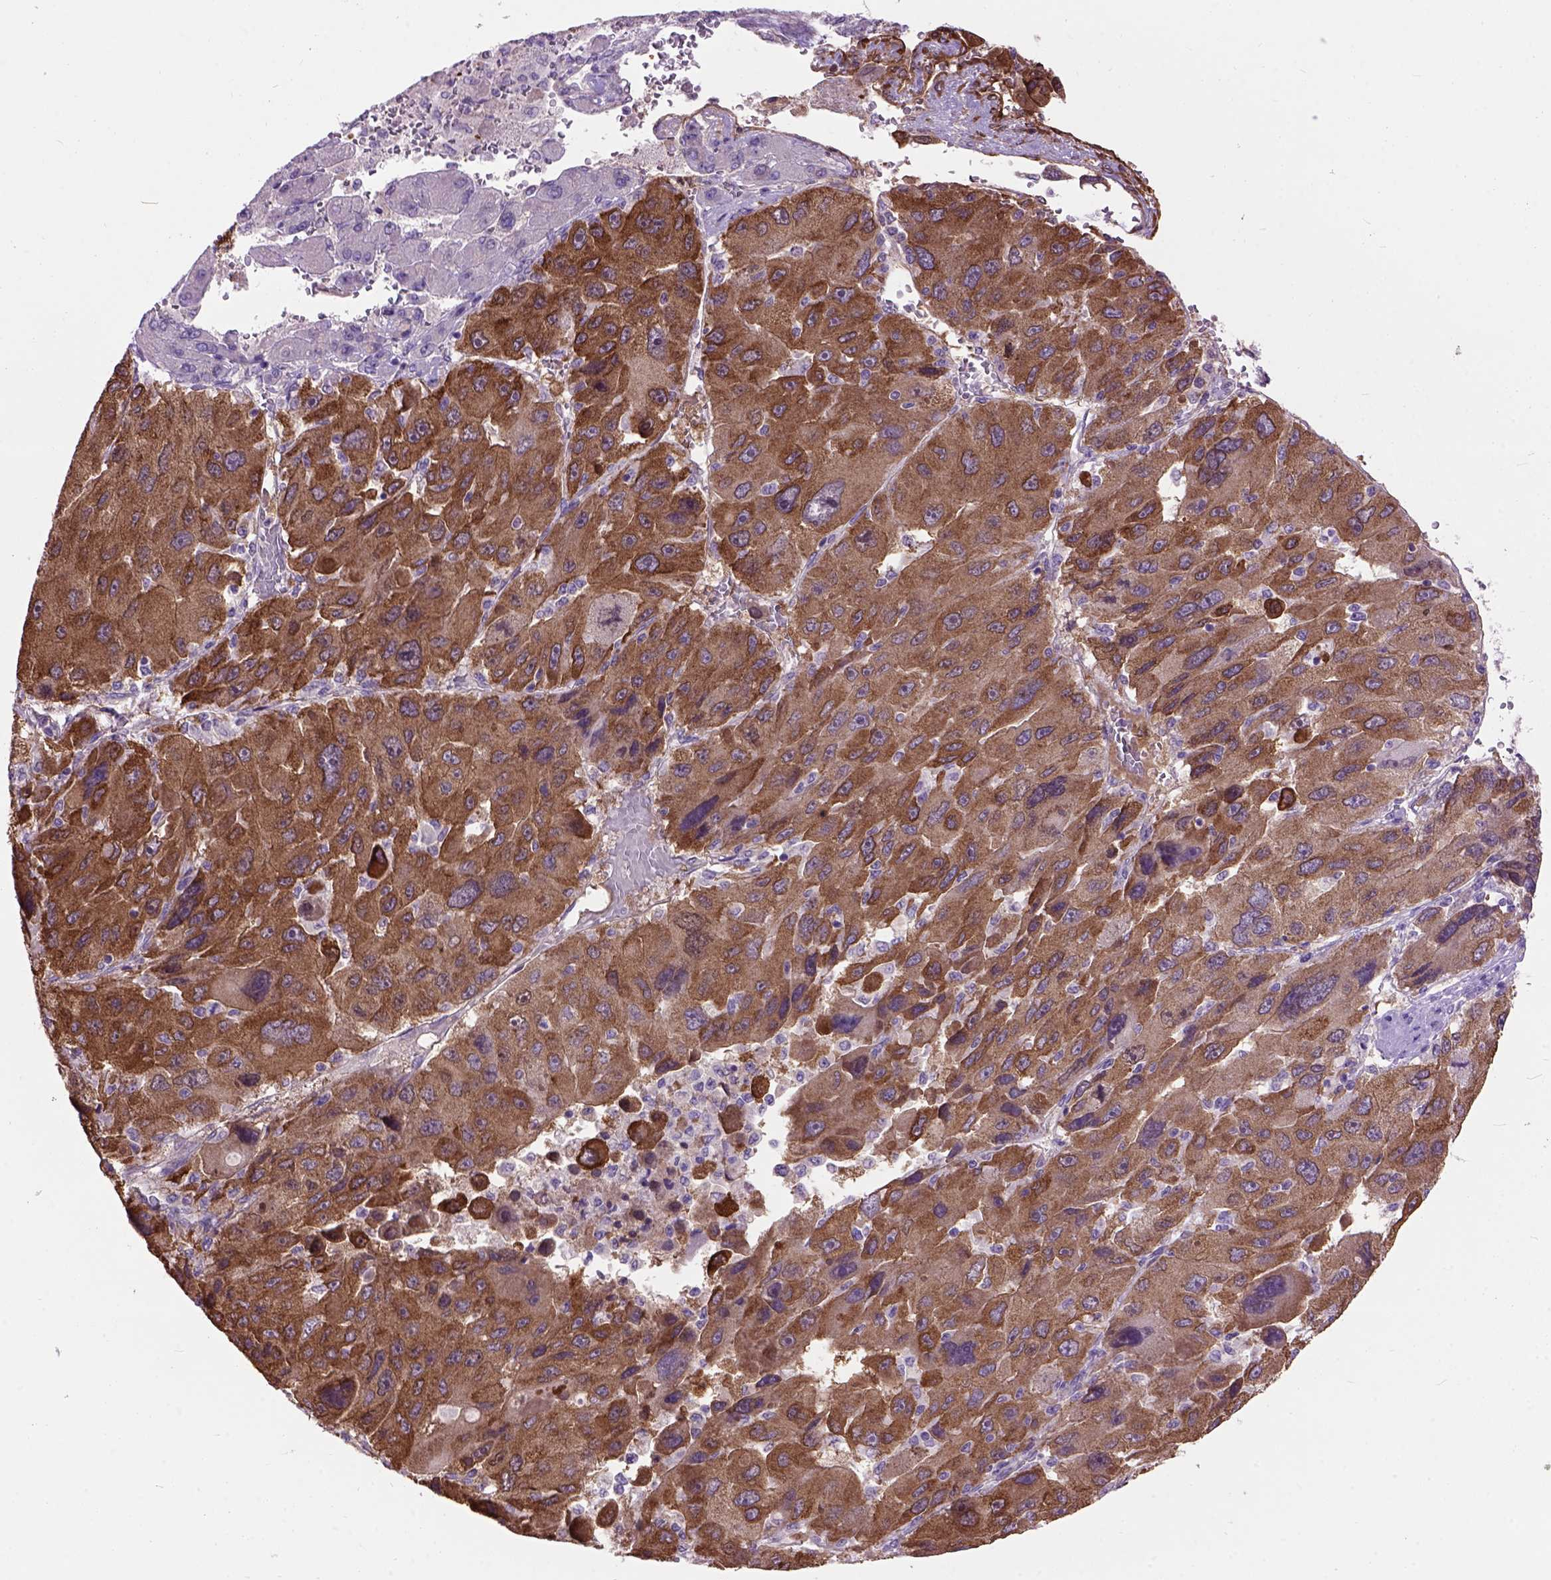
{"staining": {"intensity": "strong", "quantity": "25%-75%", "location": "cytoplasmic/membranous"}, "tissue": "liver cancer", "cell_type": "Tumor cells", "image_type": "cancer", "snomed": [{"axis": "morphology", "description": "Carcinoma, Hepatocellular, NOS"}, {"axis": "topography", "description": "Liver"}], "caption": "This is an image of immunohistochemistry staining of hepatocellular carcinoma (liver), which shows strong positivity in the cytoplasmic/membranous of tumor cells.", "gene": "MAPT", "patient": {"sex": "female", "age": 41}}